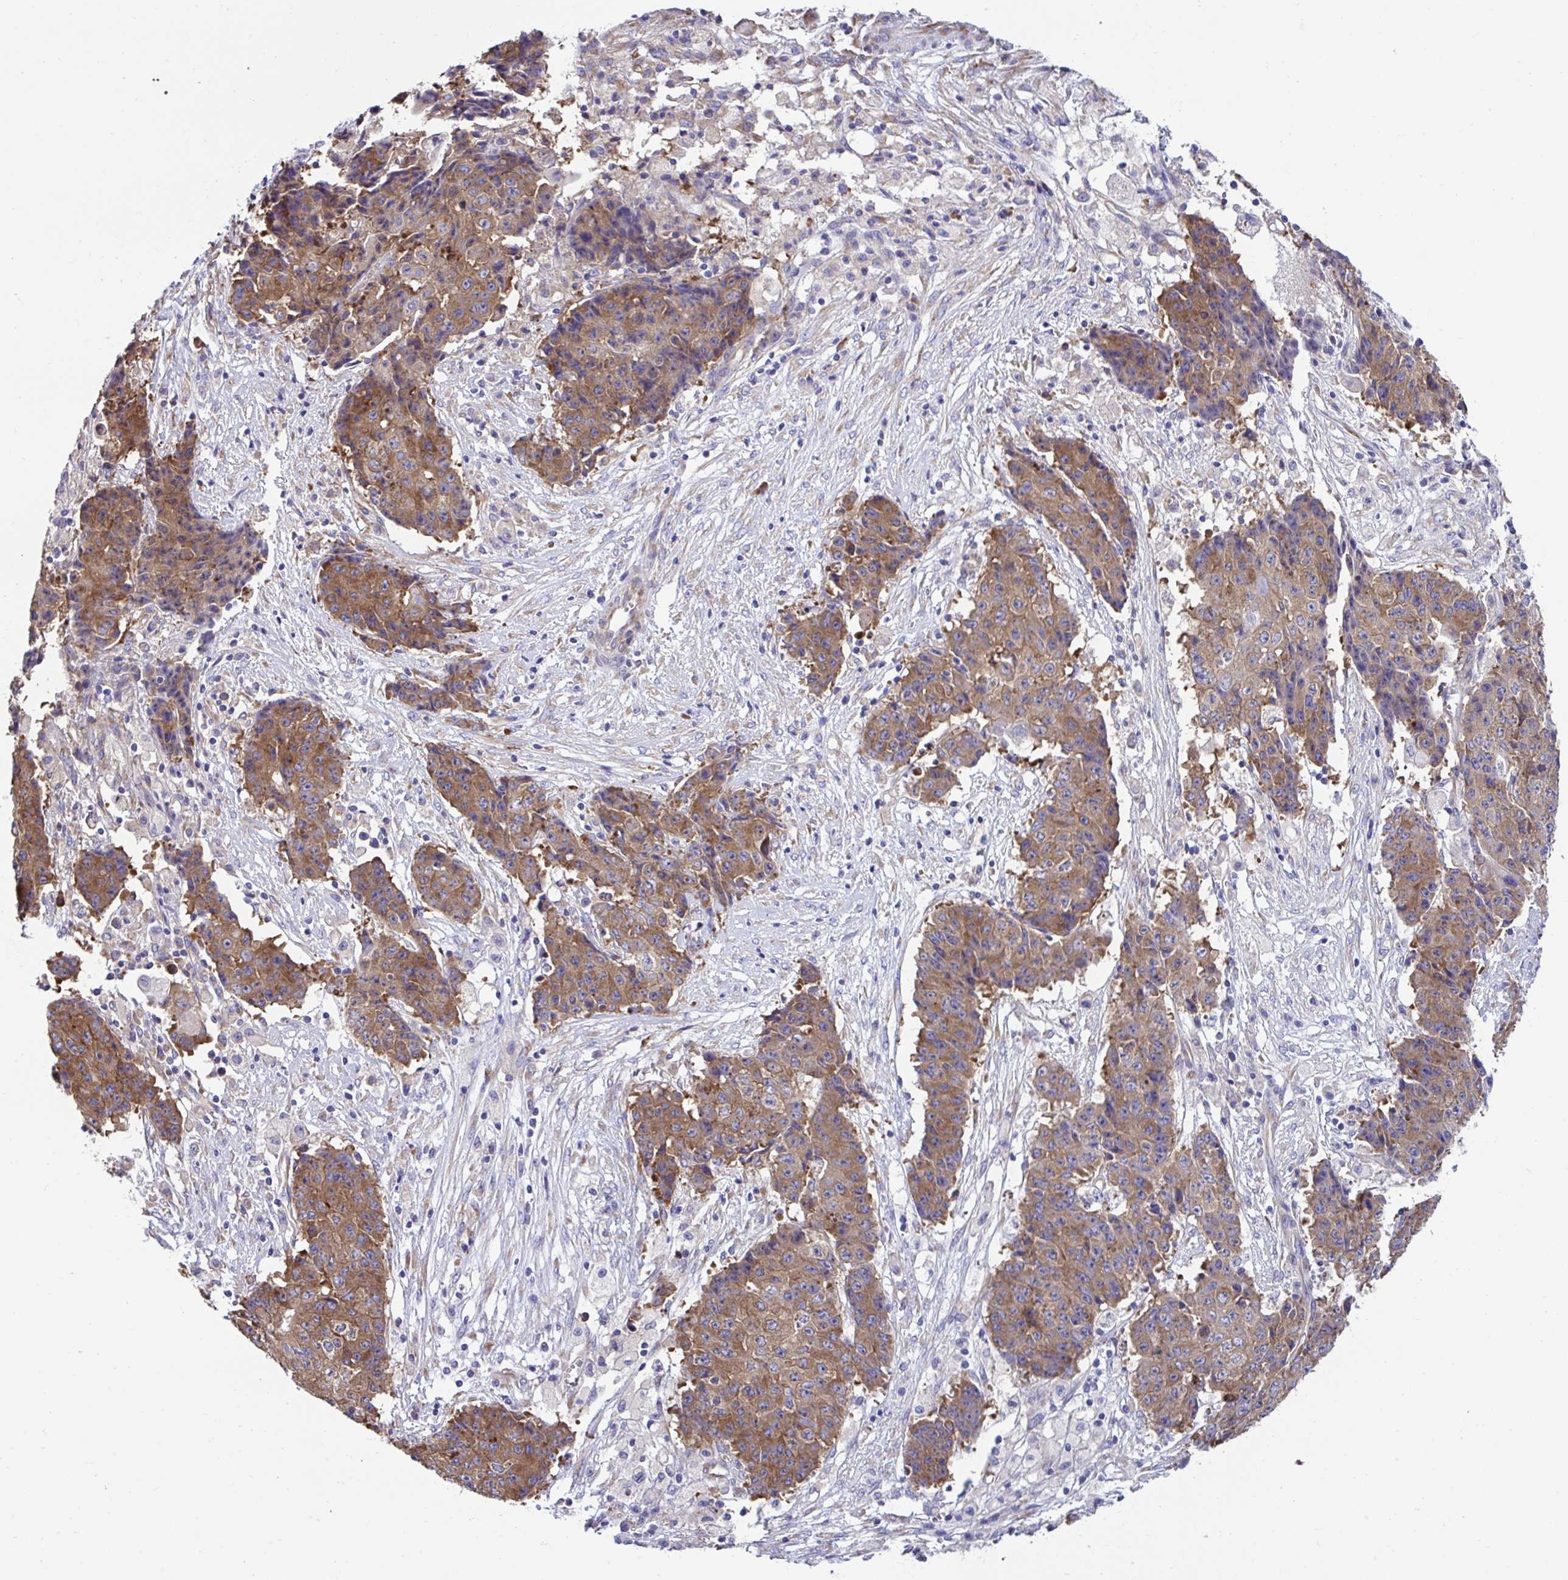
{"staining": {"intensity": "moderate", "quantity": ">75%", "location": "cytoplasmic/membranous"}, "tissue": "ovarian cancer", "cell_type": "Tumor cells", "image_type": "cancer", "snomed": [{"axis": "morphology", "description": "Carcinoma, endometroid"}, {"axis": "topography", "description": "Ovary"}], "caption": "Ovarian cancer (endometroid carcinoma) was stained to show a protein in brown. There is medium levels of moderate cytoplasmic/membranous expression in about >75% of tumor cells.", "gene": "RPL7", "patient": {"sex": "female", "age": 42}}